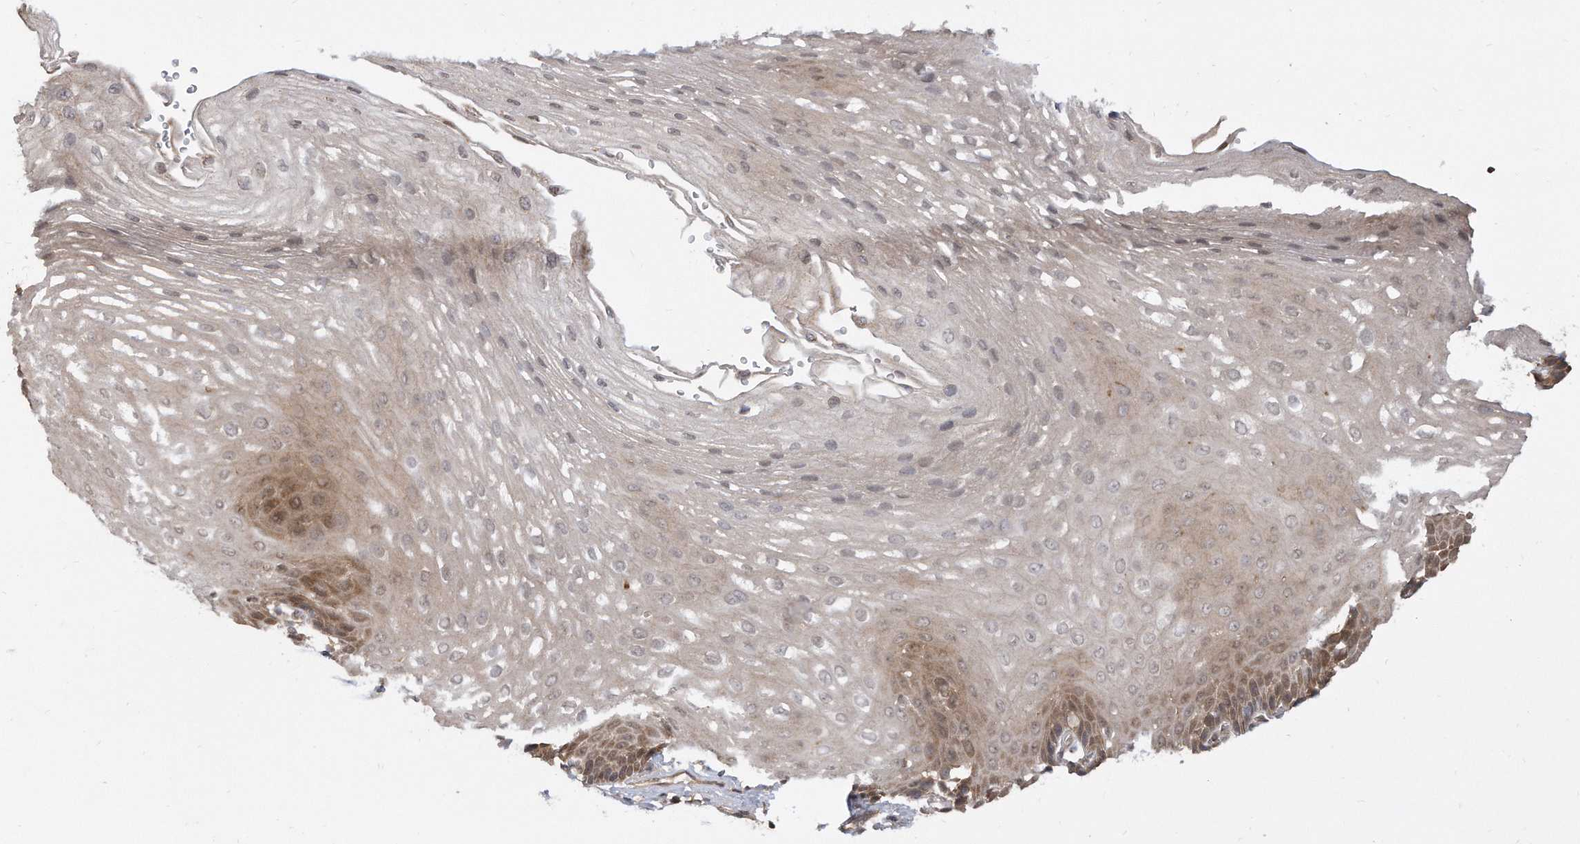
{"staining": {"intensity": "moderate", "quantity": "25%-75%", "location": "cytoplasmic/membranous,nuclear"}, "tissue": "esophagus", "cell_type": "Squamous epithelial cells", "image_type": "normal", "snomed": [{"axis": "morphology", "description": "Normal tissue, NOS"}, {"axis": "topography", "description": "Esophagus"}], "caption": "A brown stain shows moderate cytoplasmic/membranous,nuclear staining of a protein in squamous epithelial cells of benign esophagus.", "gene": "TCP1", "patient": {"sex": "female", "age": 66}}